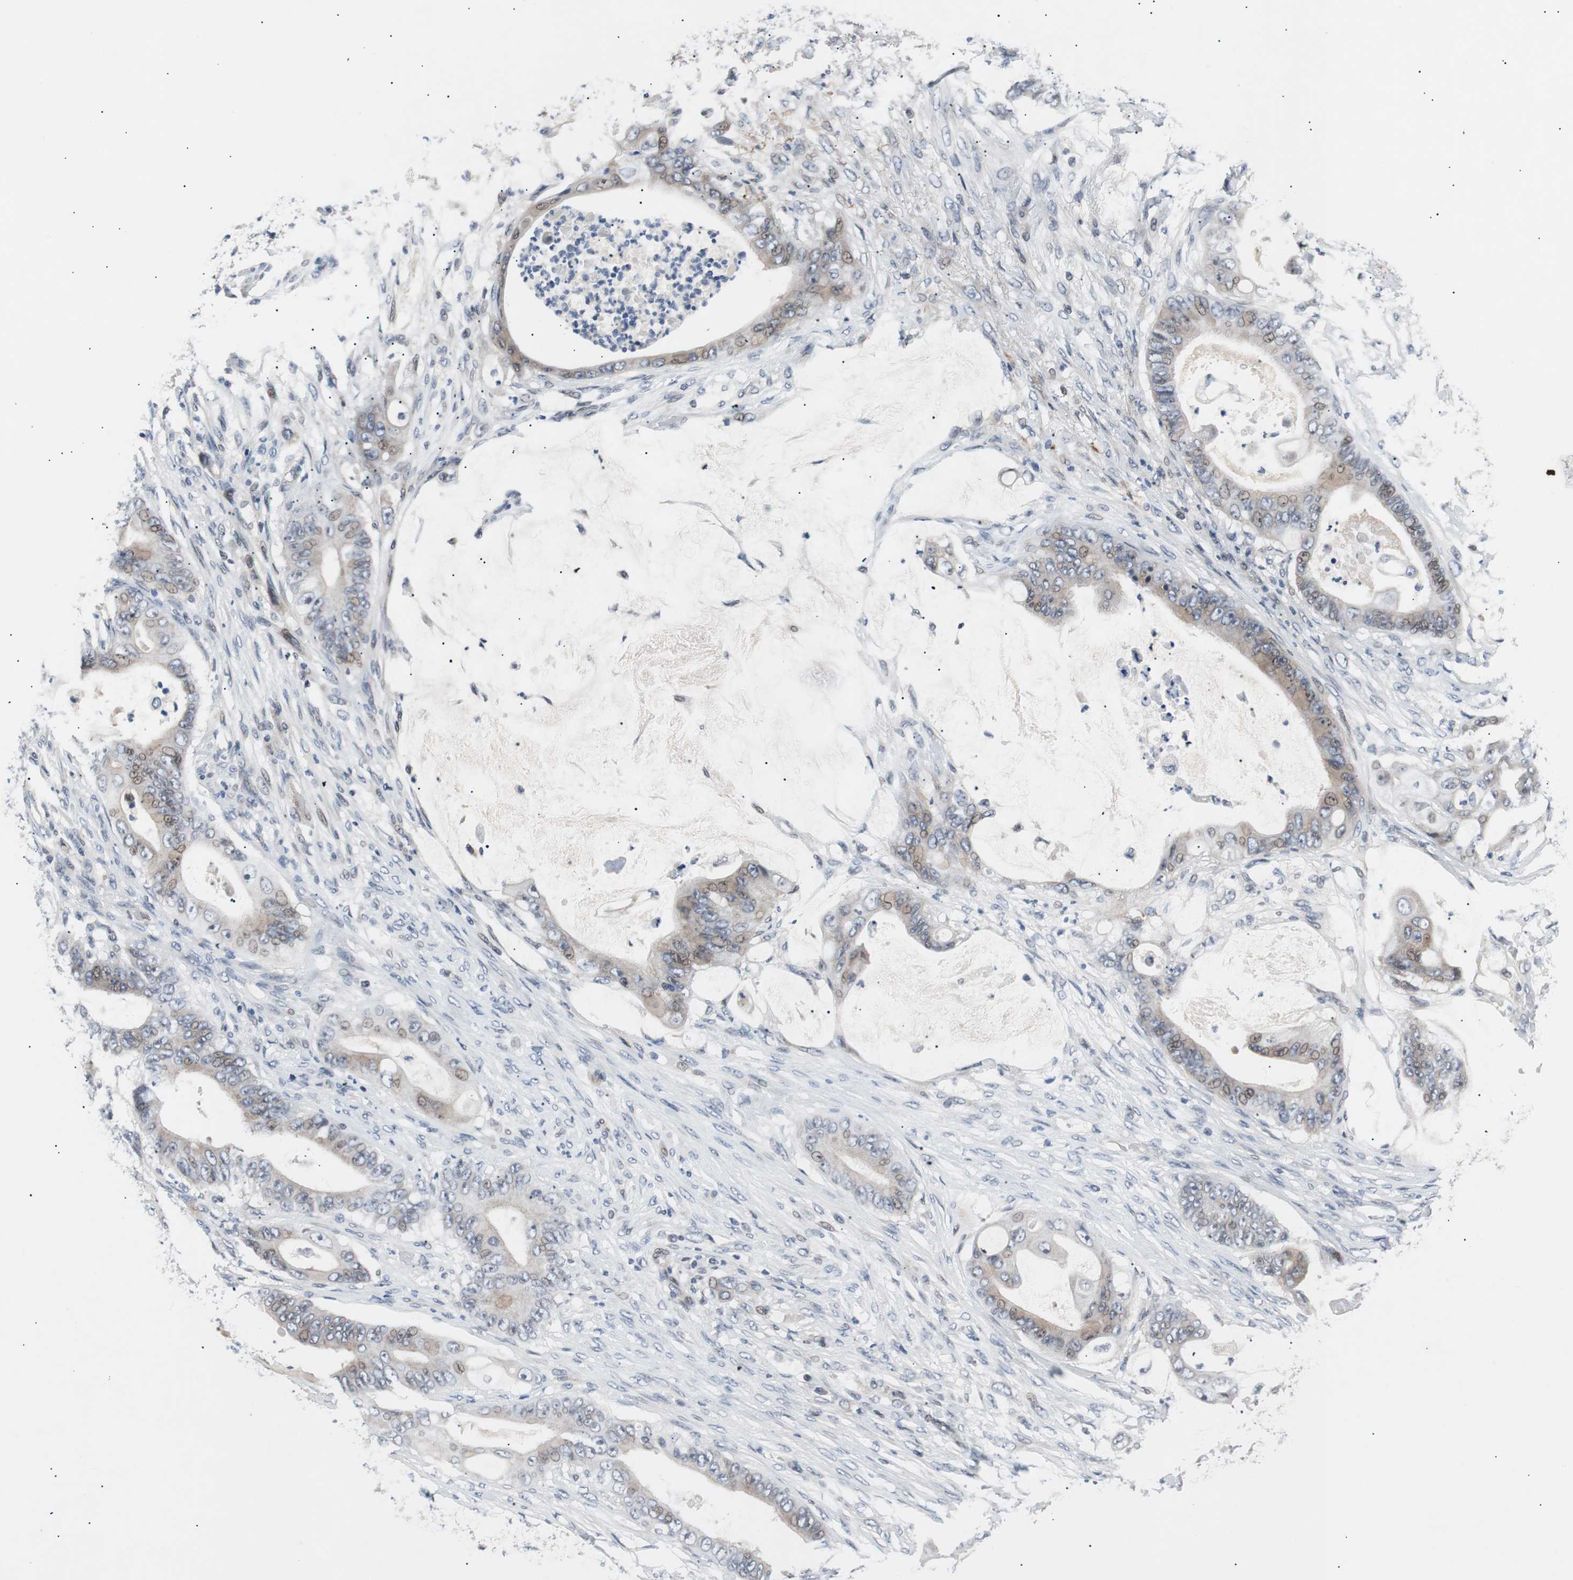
{"staining": {"intensity": "weak", "quantity": "25%-75%", "location": "cytoplasmic/membranous,nuclear"}, "tissue": "stomach cancer", "cell_type": "Tumor cells", "image_type": "cancer", "snomed": [{"axis": "morphology", "description": "Adenocarcinoma, NOS"}, {"axis": "topography", "description": "Stomach"}], "caption": "A brown stain highlights weak cytoplasmic/membranous and nuclear expression of a protein in stomach cancer tumor cells.", "gene": "MAP2K4", "patient": {"sex": "female", "age": 73}}